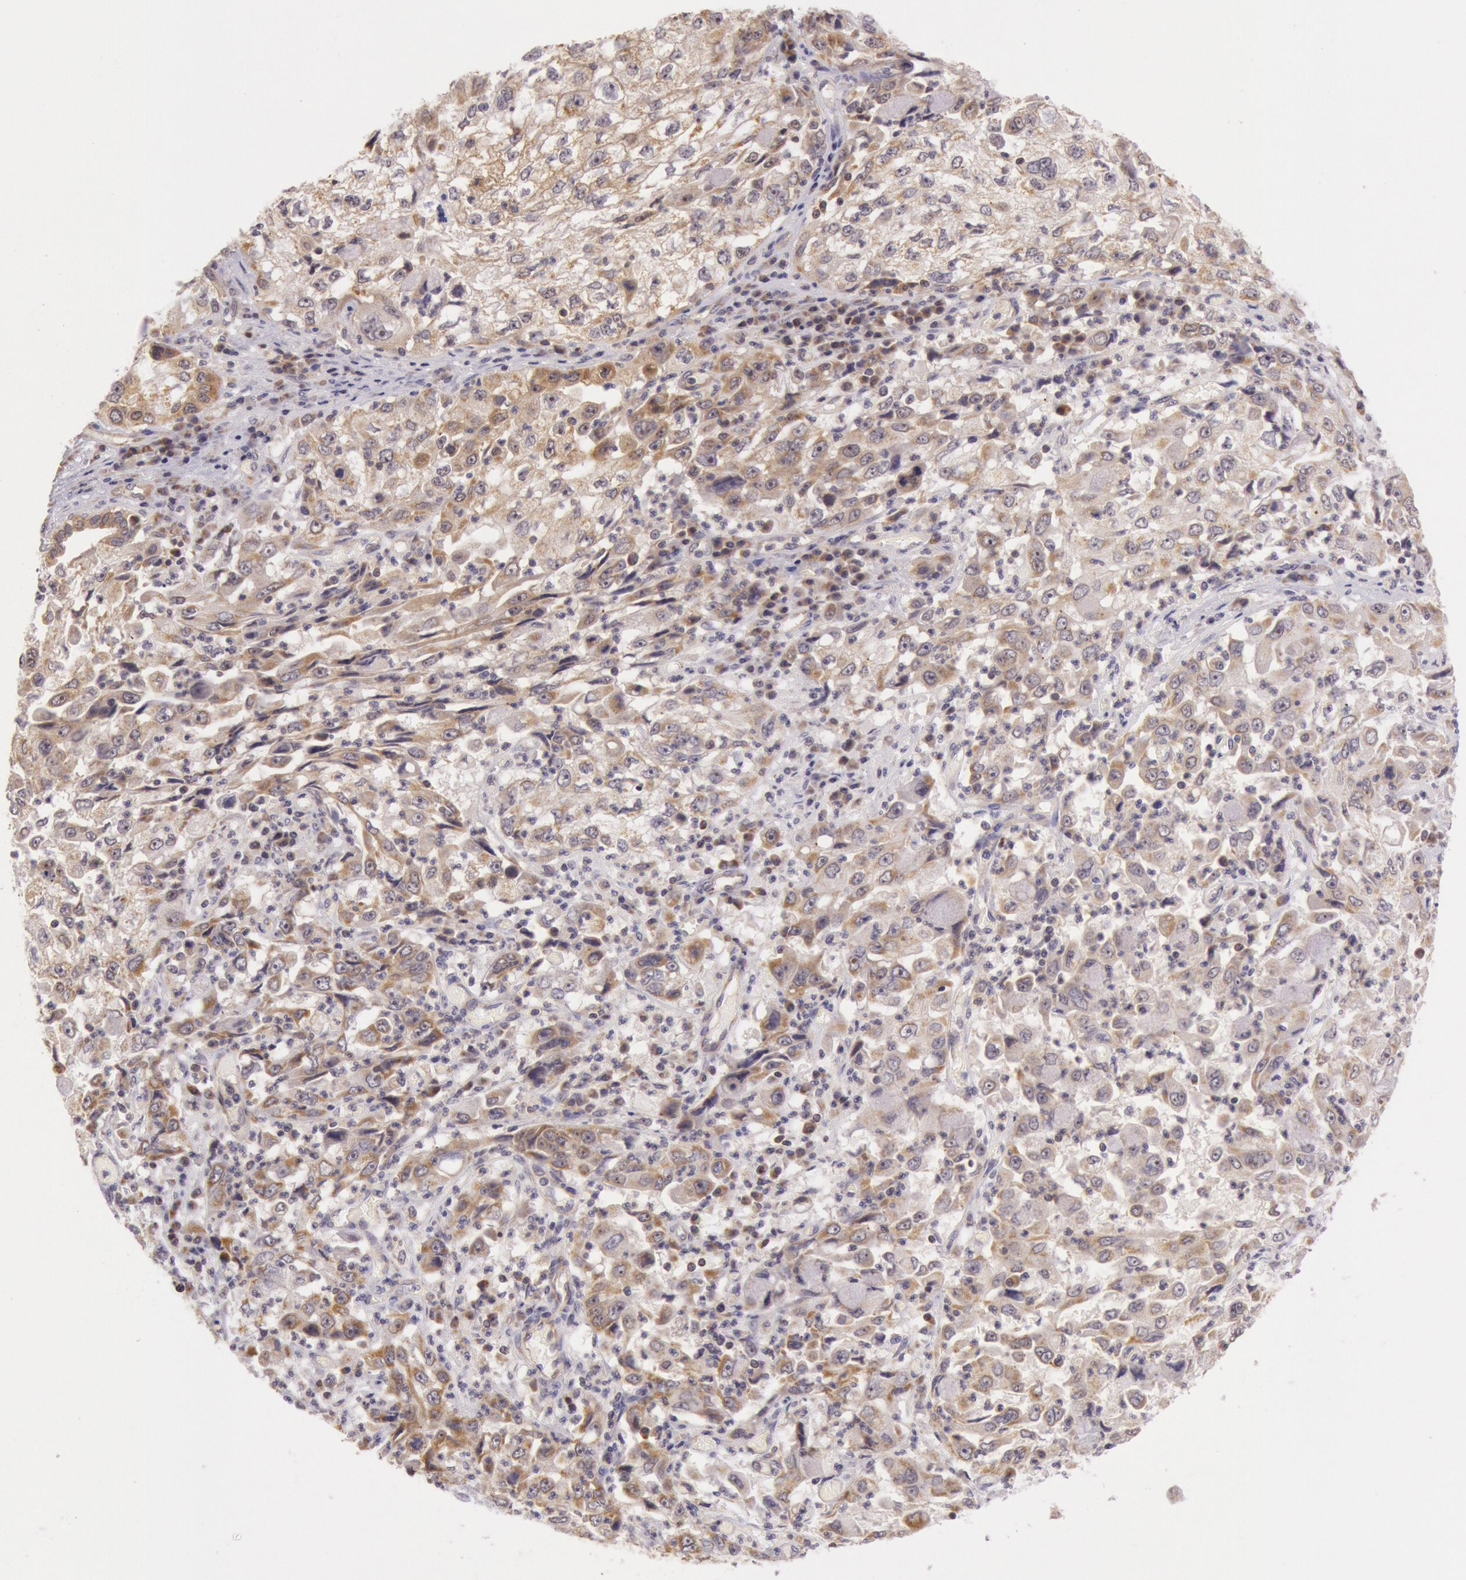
{"staining": {"intensity": "moderate", "quantity": ">75%", "location": "cytoplasmic/membranous,nuclear"}, "tissue": "cervical cancer", "cell_type": "Tumor cells", "image_type": "cancer", "snomed": [{"axis": "morphology", "description": "Squamous cell carcinoma, NOS"}, {"axis": "topography", "description": "Cervix"}], "caption": "Protein staining of cervical squamous cell carcinoma tissue displays moderate cytoplasmic/membranous and nuclear expression in about >75% of tumor cells. The staining was performed using DAB, with brown indicating positive protein expression. Nuclei are stained blue with hematoxylin.", "gene": "CDK16", "patient": {"sex": "female", "age": 36}}